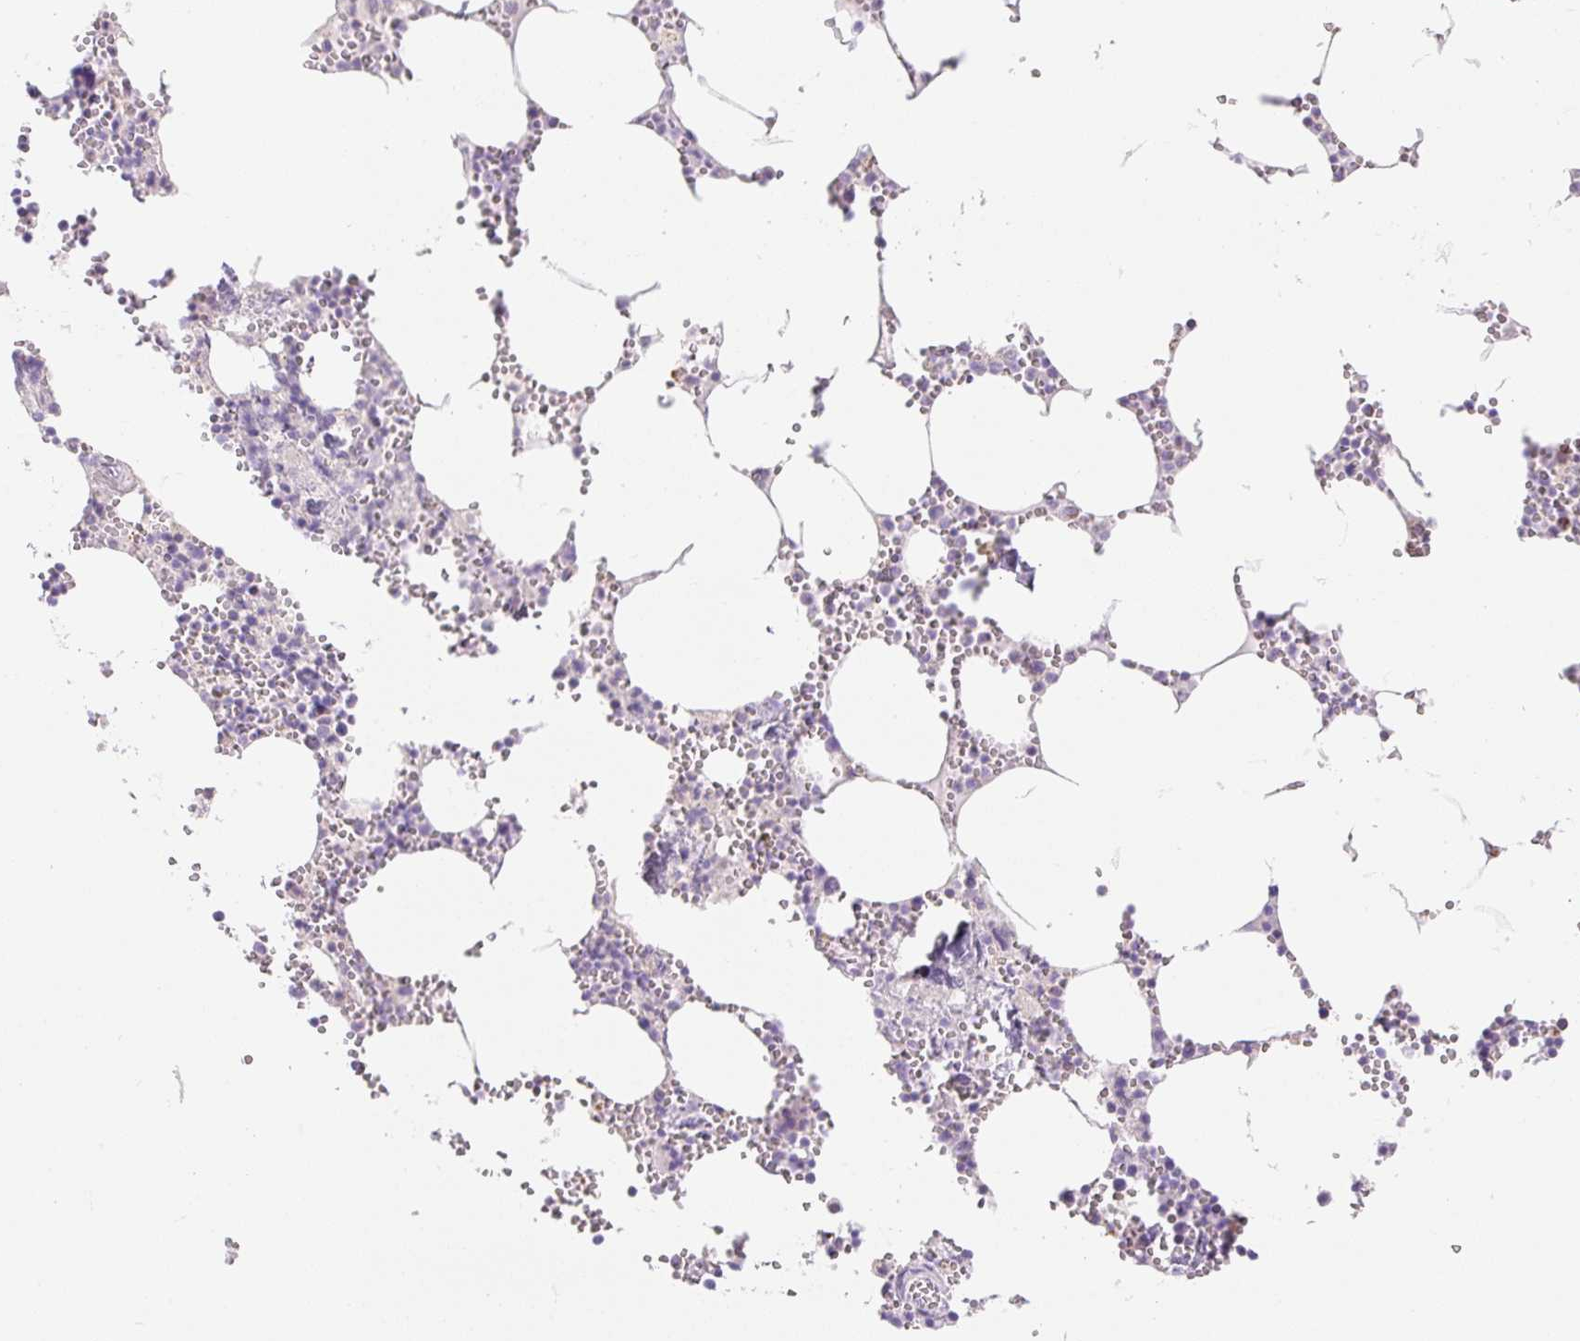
{"staining": {"intensity": "negative", "quantity": "none", "location": "none"}, "tissue": "bone marrow", "cell_type": "Hematopoietic cells", "image_type": "normal", "snomed": [{"axis": "morphology", "description": "Normal tissue, NOS"}, {"axis": "topography", "description": "Bone marrow"}], "caption": "Immunohistochemistry of benign human bone marrow displays no expression in hematopoietic cells. The staining is performed using DAB brown chromogen with nuclei counter-stained in using hematoxylin.", "gene": "DHX35", "patient": {"sex": "male", "age": 54}}